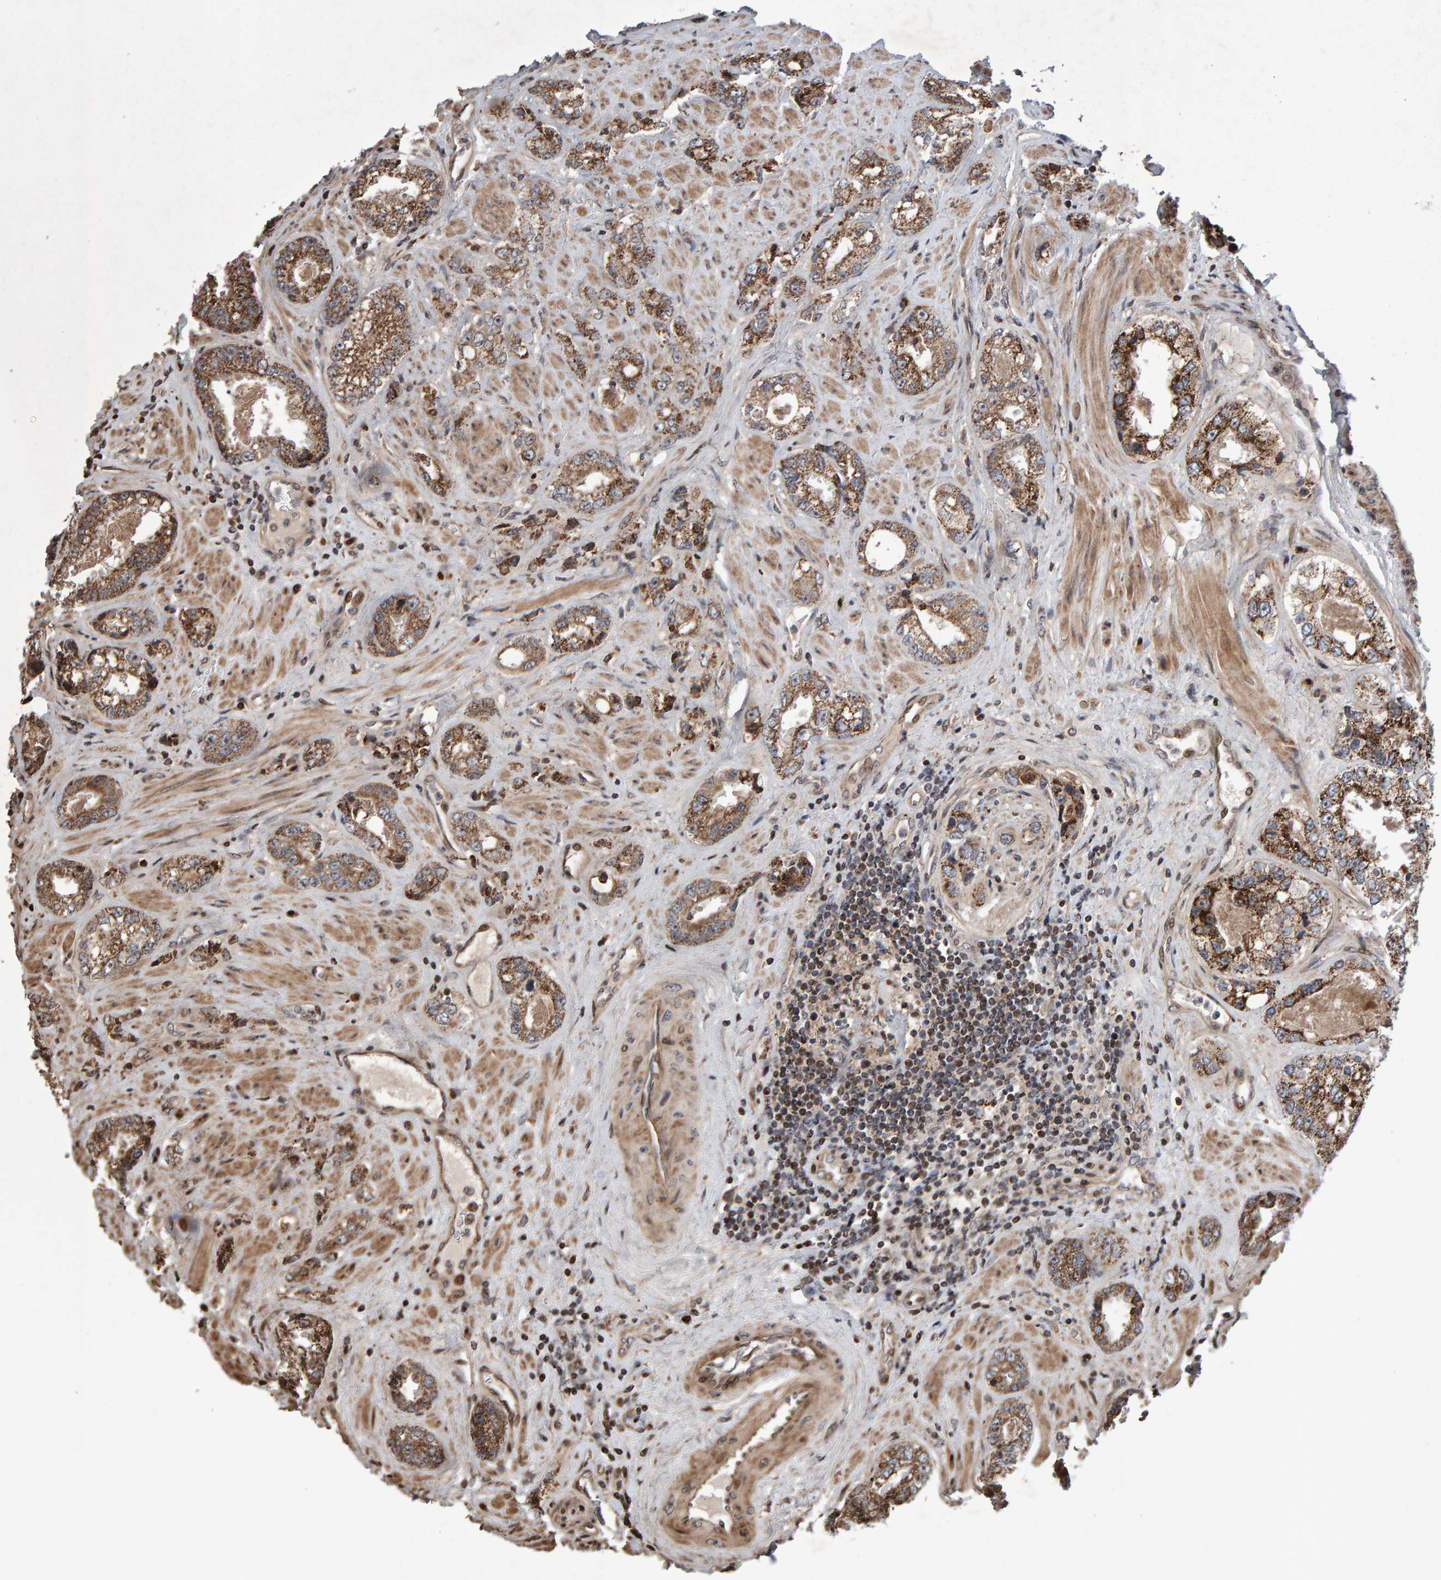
{"staining": {"intensity": "moderate", "quantity": ">75%", "location": "cytoplasmic/membranous"}, "tissue": "prostate cancer", "cell_type": "Tumor cells", "image_type": "cancer", "snomed": [{"axis": "morphology", "description": "Adenocarcinoma, High grade"}, {"axis": "topography", "description": "Prostate"}], "caption": "Protein staining reveals moderate cytoplasmic/membranous expression in about >75% of tumor cells in prostate adenocarcinoma (high-grade).", "gene": "PECR", "patient": {"sex": "male", "age": 61}}